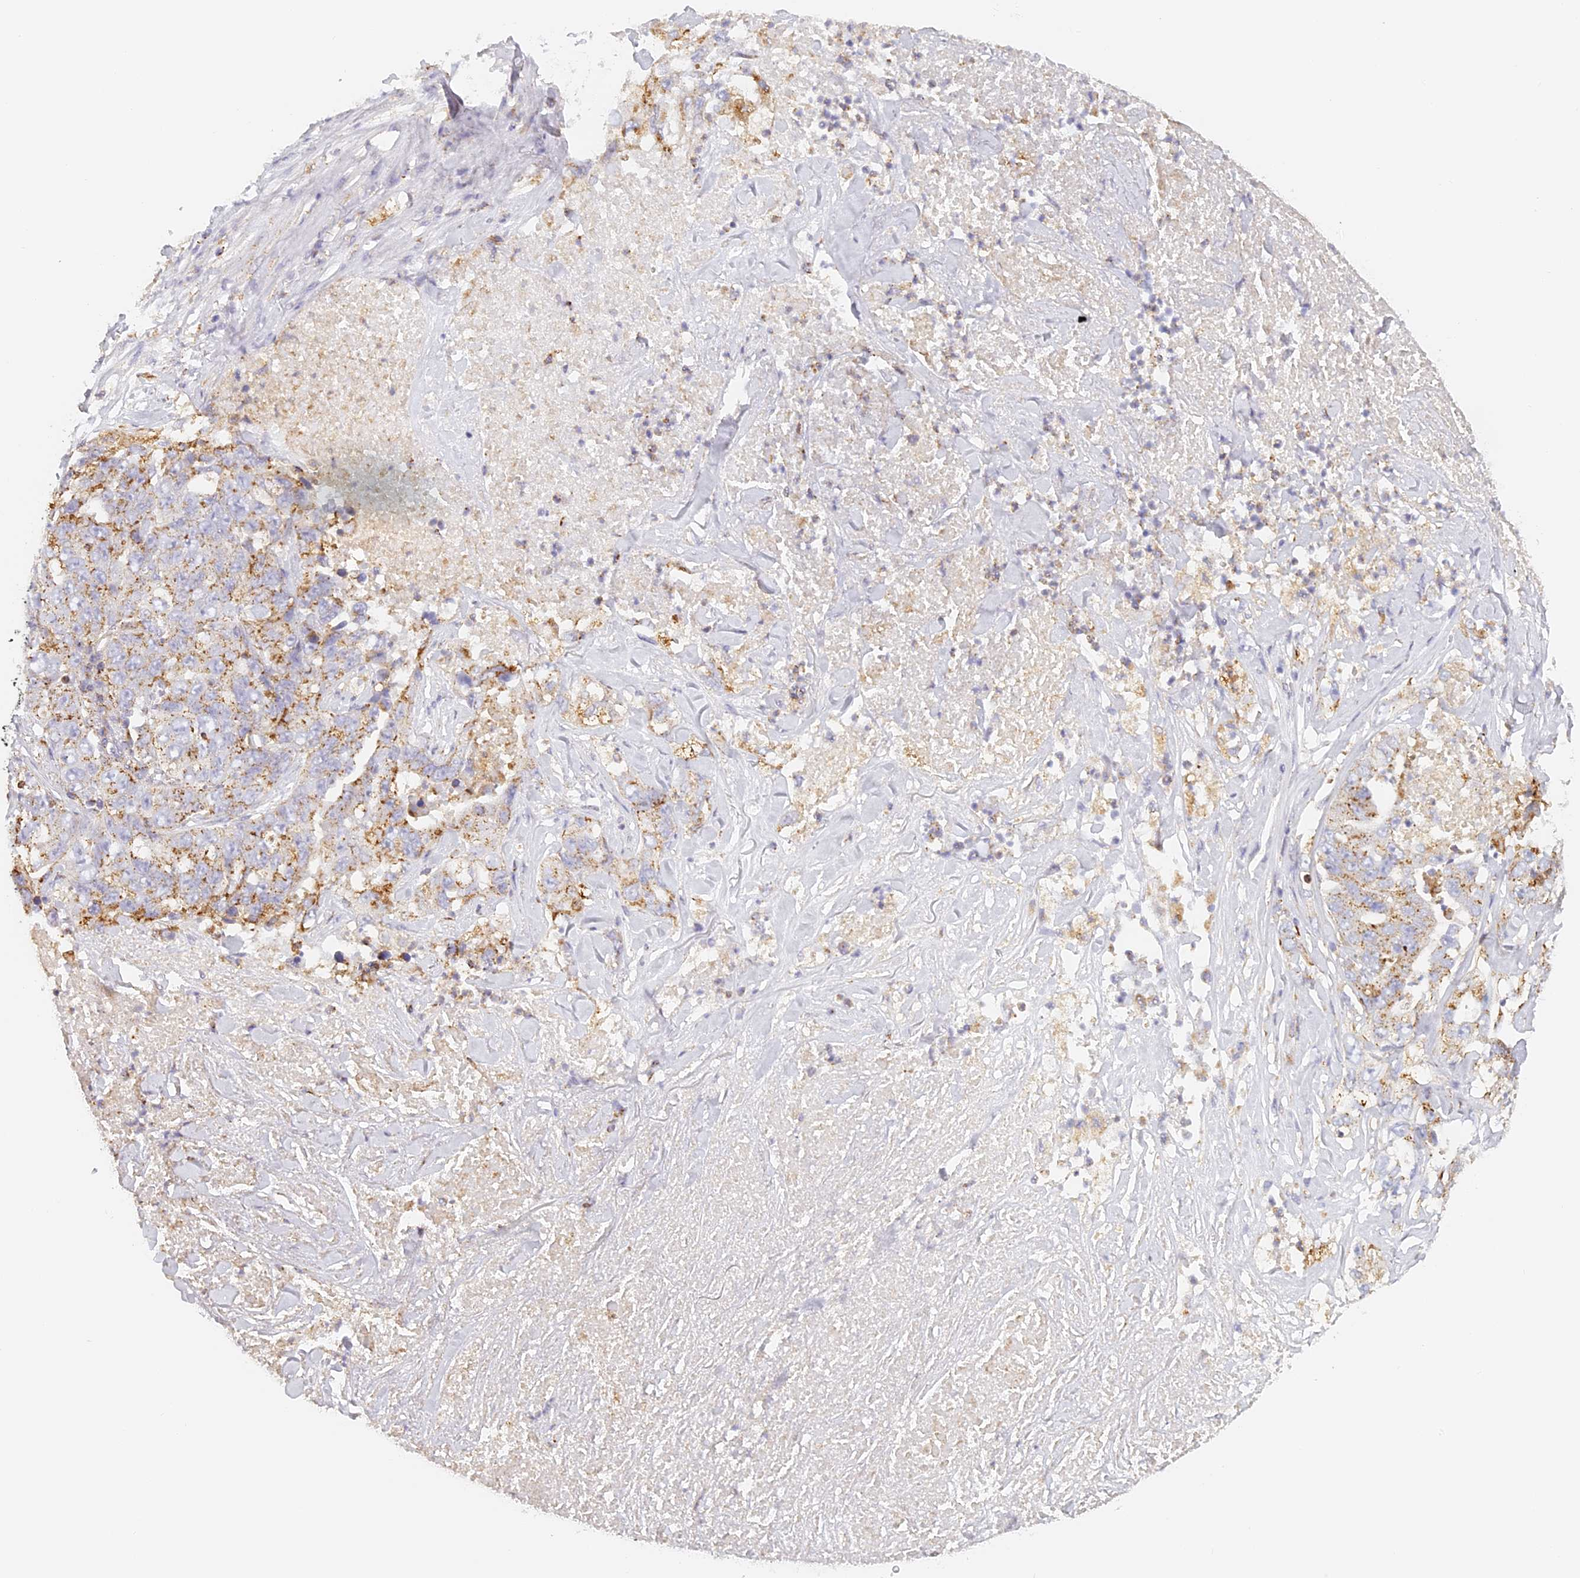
{"staining": {"intensity": "moderate", "quantity": "25%-75%", "location": "cytoplasmic/membranous"}, "tissue": "lung cancer", "cell_type": "Tumor cells", "image_type": "cancer", "snomed": [{"axis": "morphology", "description": "Adenocarcinoma, NOS"}, {"axis": "topography", "description": "Lung"}], "caption": "Immunohistochemical staining of lung cancer (adenocarcinoma) displays moderate cytoplasmic/membranous protein staining in about 25%-75% of tumor cells.", "gene": "LAMP2", "patient": {"sex": "female", "age": 51}}